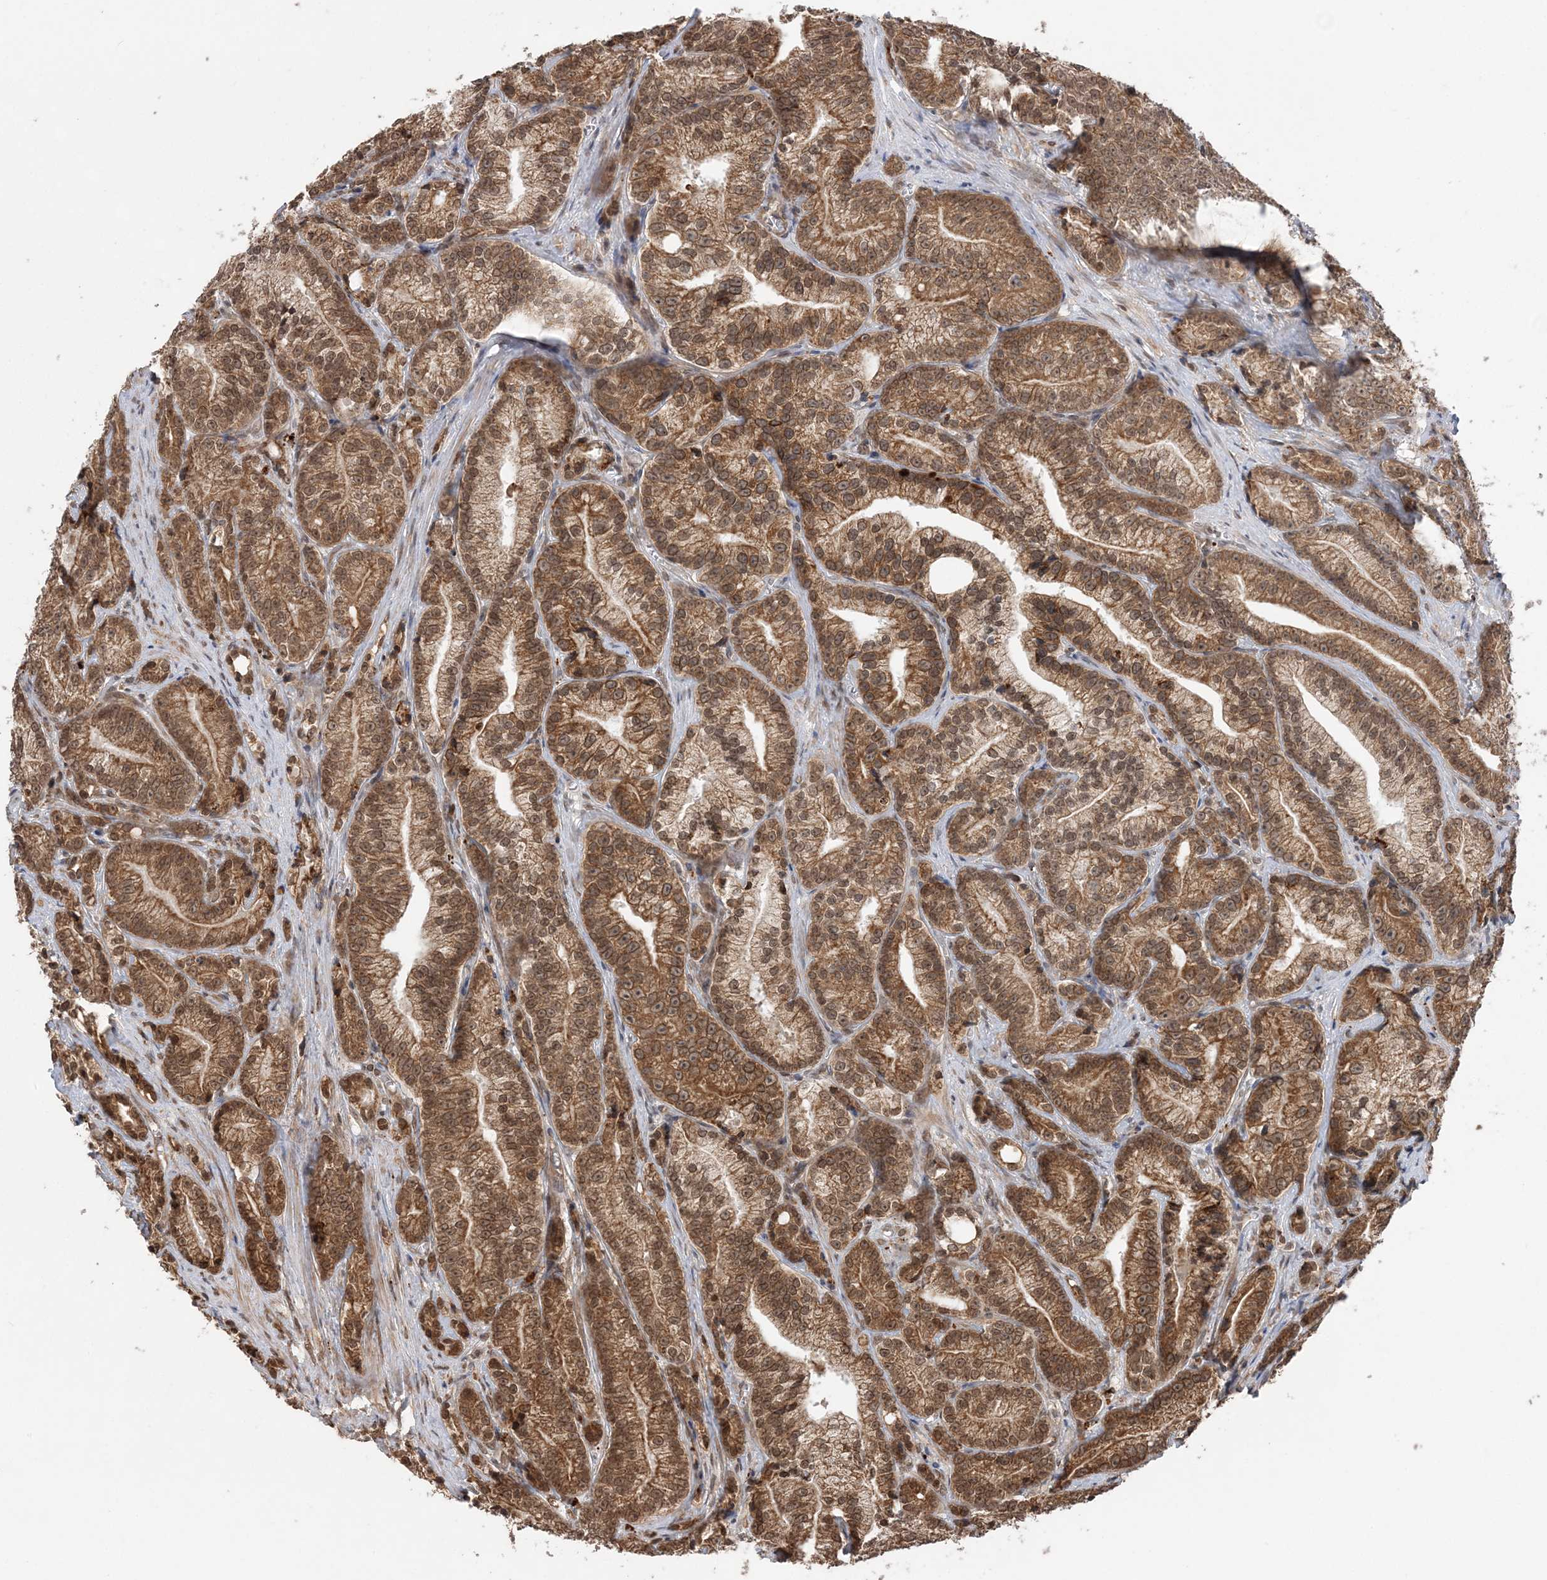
{"staining": {"intensity": "moderate", "quantity": ">75%", "location": "cytoplasmic/membranous,nuclear"}, "tissue": "prostate cancer", "cell_type": "Tumor cells", "image_type": "cancer", "snomed": [{"axis": "morphology", "description": "Adenocarcinoma, Low grade"}, {"axis": "topography", "description": "Prostate"}], "caption": "Adenocarcinoma (low-grade) (prostate) tissue exhibits moderate cytoplasmic/membranous and nuclear expression in approximately >75% of tumor cells, visualized by immunohistochemistry.", "gene": "TMED10", "patient": {"sex": "male", "age": 89}}